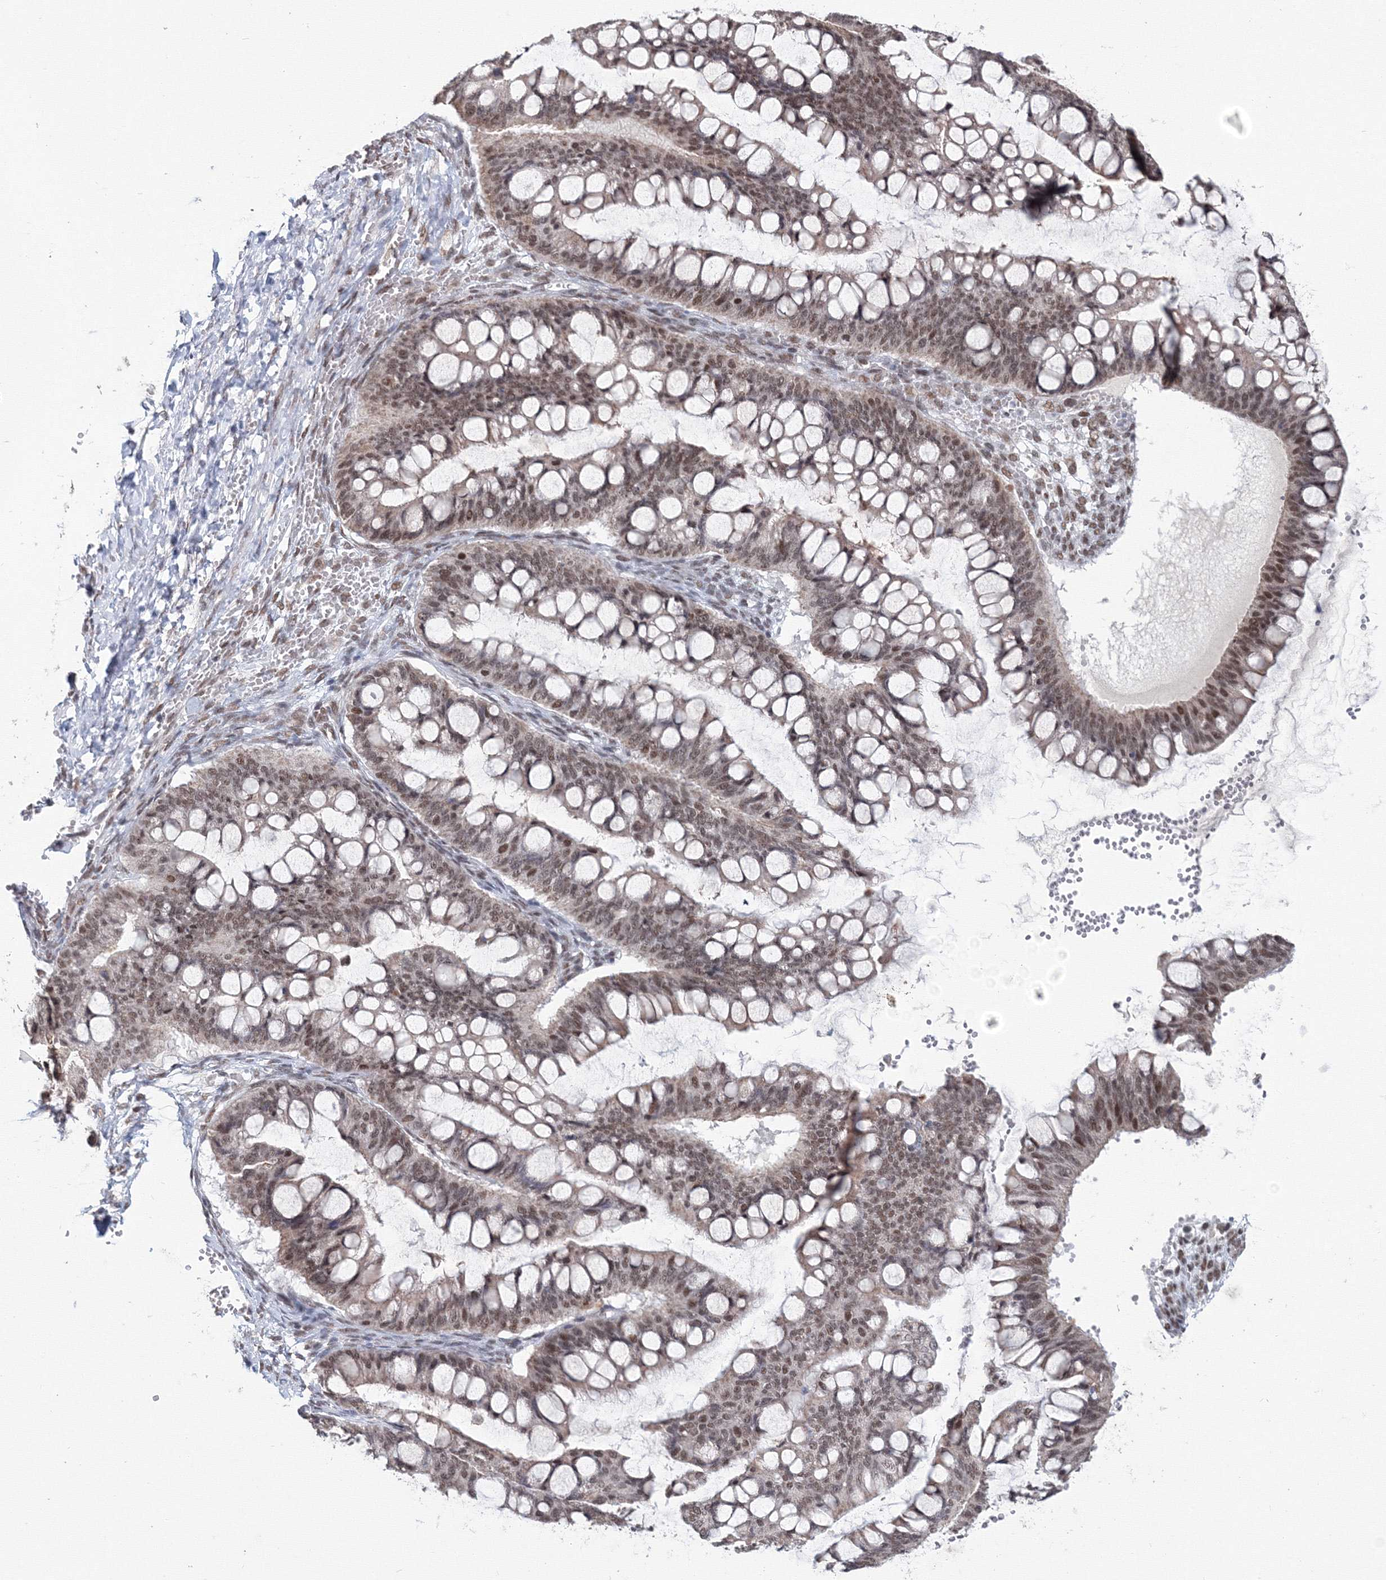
{"staining": {"intensity": "moderate", "quantity": ">75%", "location": "nuclear"}, "tissue": "ovarian cancer", "cell_type": "Tumor cells", "image_type": "cancer", "snomed": [{"axis": "morphology", "description": "Cystadenocarcinoma, mucinous, NOS"}, {"axis": "topography", "description": "Ovary"}], "caption": "A brown stain shows moderate nuclear staining of a protein in ovarian cancer tumor cells.", "gene": "SF3B6", "patient": {"sex": "female", "age": 73}}